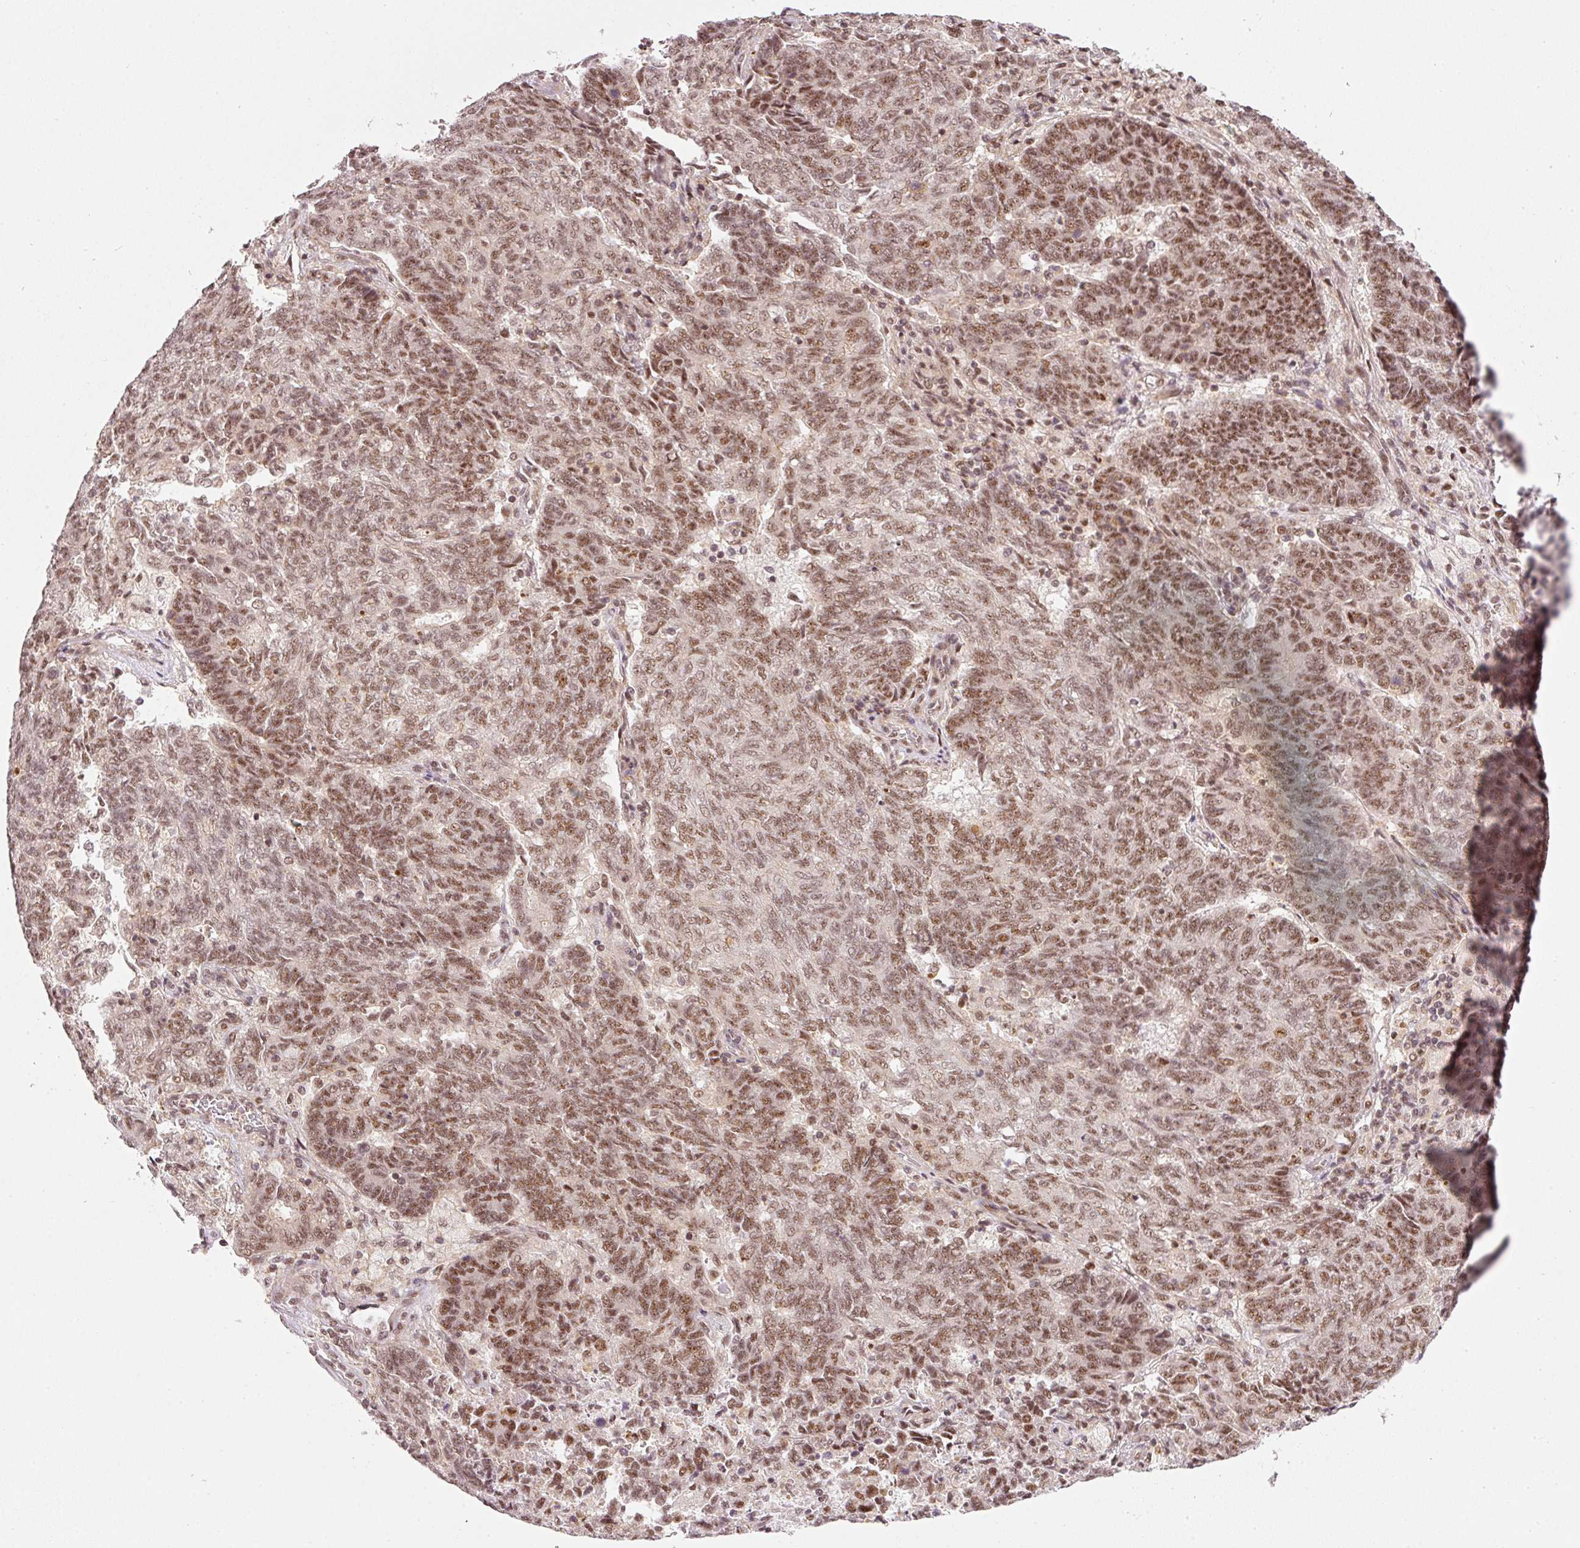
{"staining": {"intensity": "moderate", "quantity": ">75%", "location": "nuclear"}, "tissue": "endometrial cancer", "cell_type": "Tumor cells", "image_type": "cancer", "snomed": [{"axis": "morphology", "description": "Adenocarcinoma, NOS"}, {"axis": "topography", "description": "Endometrium"}], "caption": "Brown immunohistochemical staining in human adenocarcinoma (endometrial) reveals moderate nuclear expression in about >75% of tumor cells. Immunohistochemistry (ihc) stains the protein of interest in brown and the nuclei are stained blue.", "gene": "THOC6", "patient": {"sex": "female", "age": 80}}